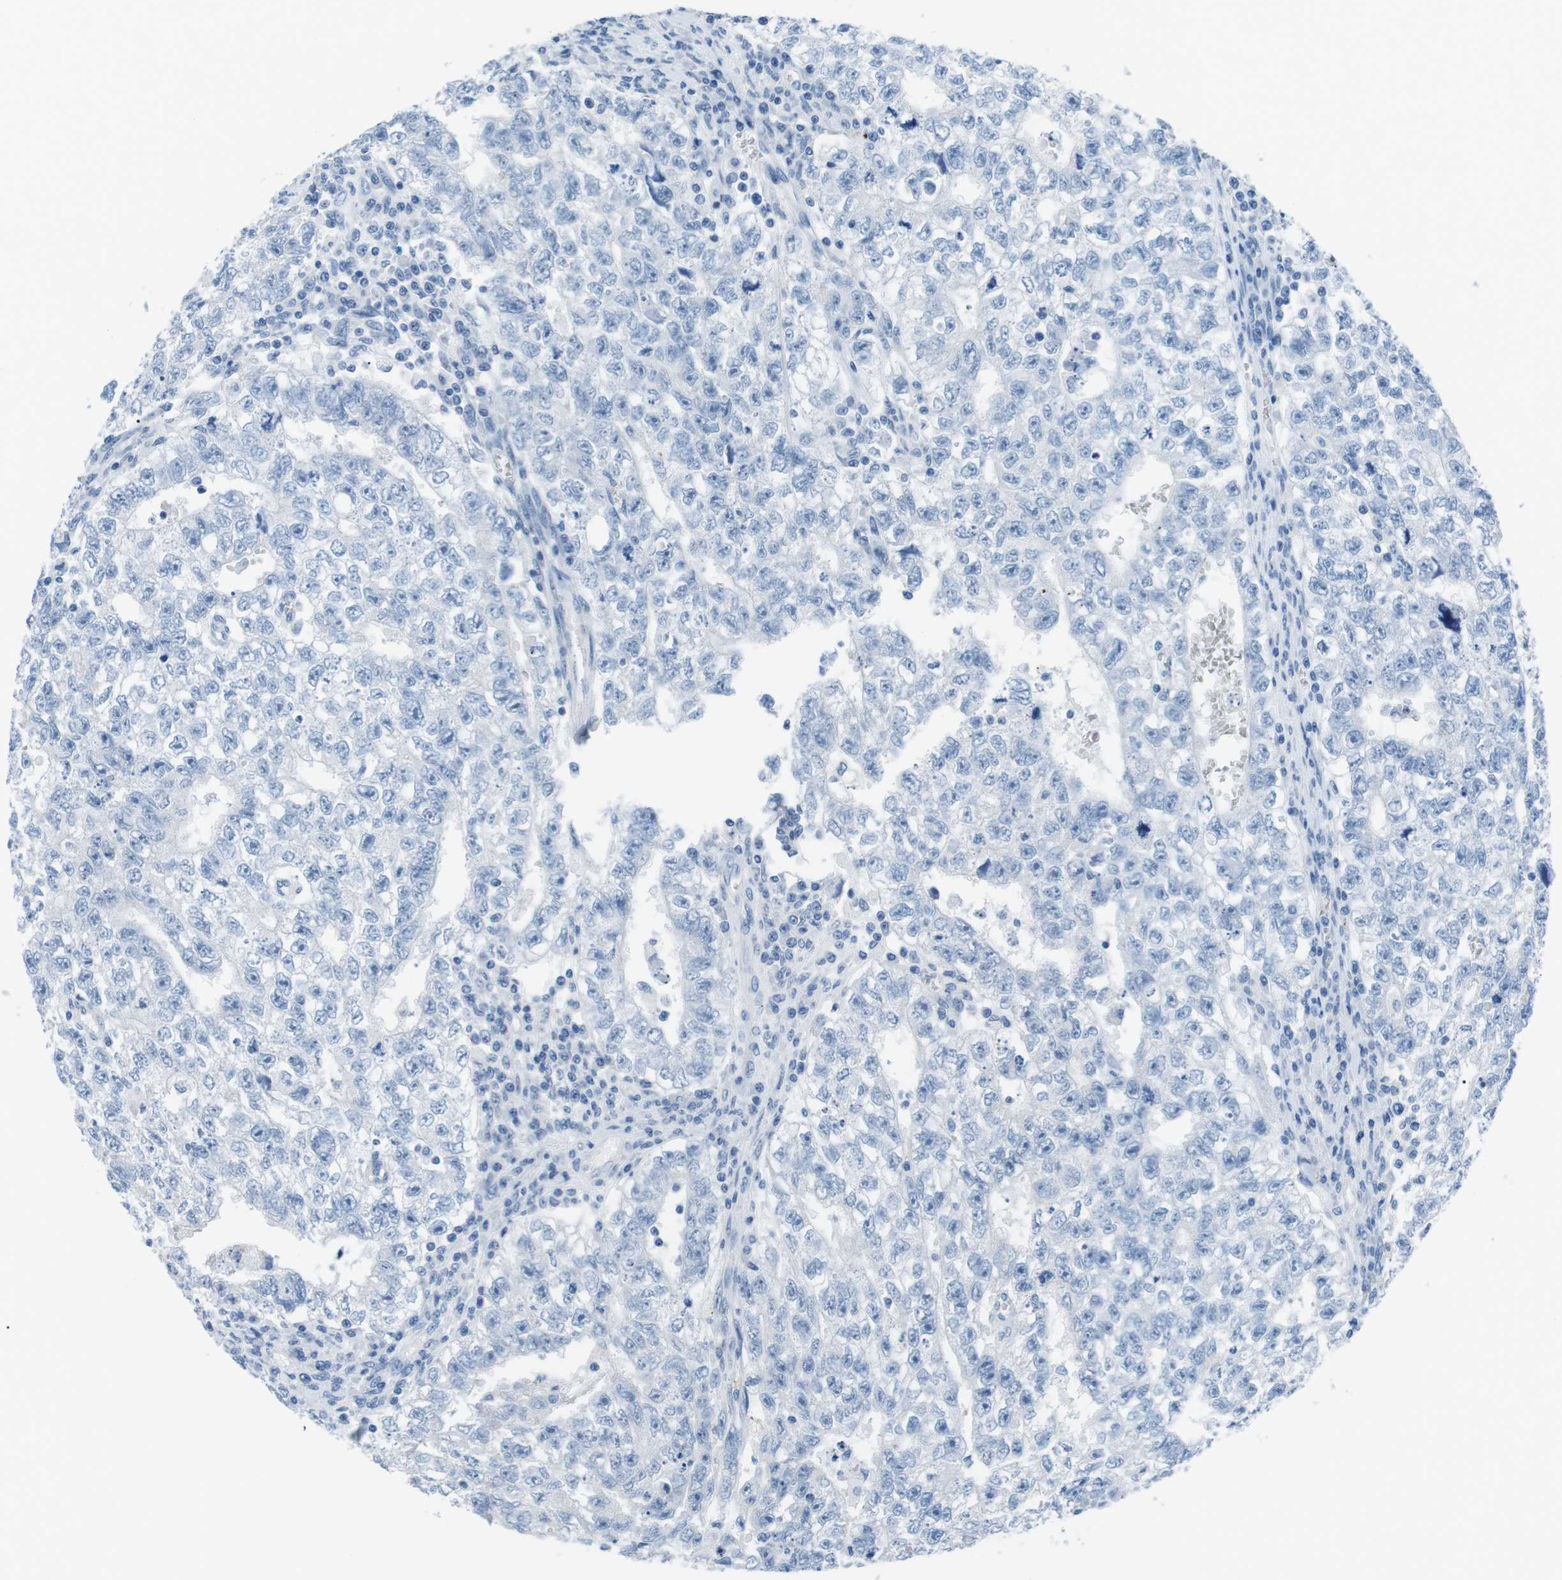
{"staining": {"intensity": "negative", "quantity": "none", "location": "none"}, "tissue": "testis cancer", "cell_type": "Tumor cells", "image_type": "cancer", "snomed": [{"axis": "morphology", "description": "Seminoma, NOS"}, {"axis": "morphology", "description": "Carcinoma, Embryonal, NOS"}, {"axis": "topography", "description": "Testis"}], "caption": "Immunohistochemistry (IHC) of testis cancer exhibits no positivity in tumor cells. The staining was performed using DAB (3,3'-diaminobenzidine) to visualize the protein expression in brown, while the nuclei were stained in blue with hematoxylin (Magnification: 20x).", "gene": "MUC2", "patient": {"sex": "male", "age": 38}}